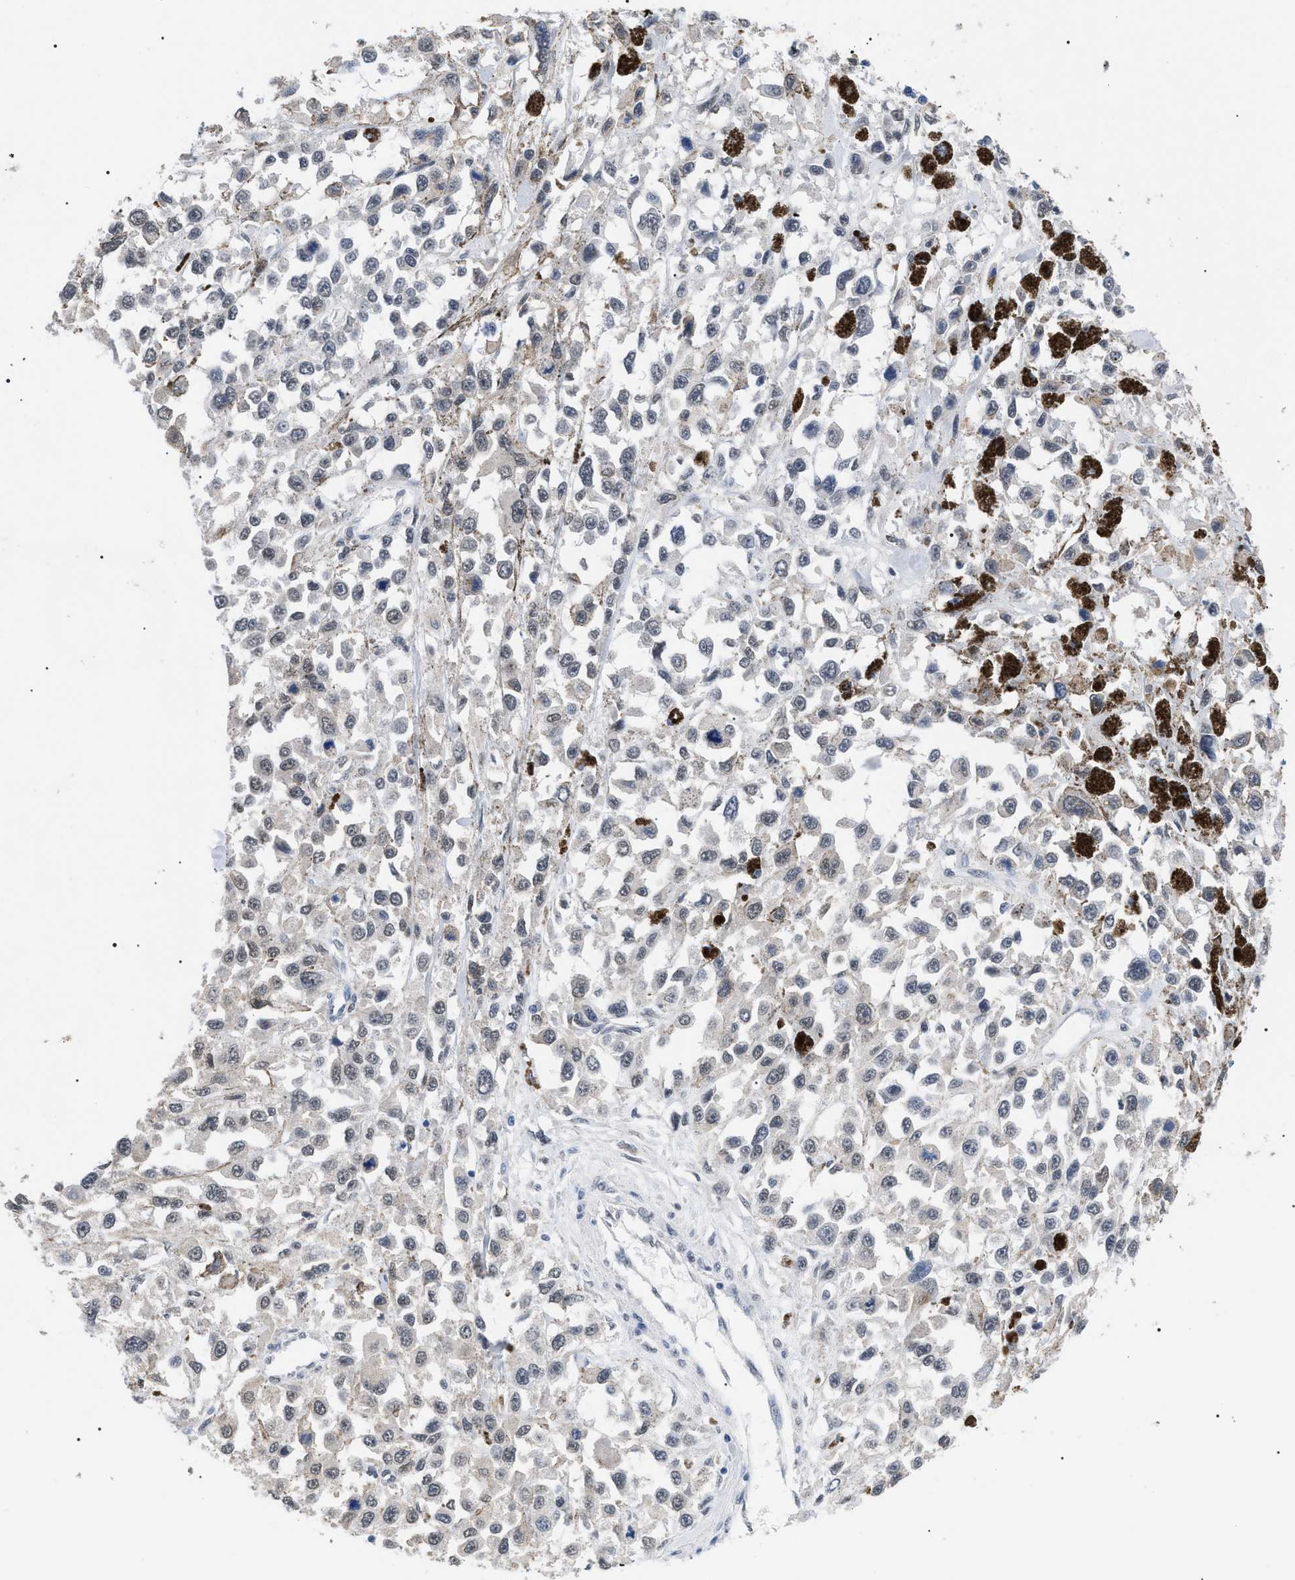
{"staining": {"intensity": "weak", "quantity": "<25%", "location": "cytoplasmic/membranous"}, "tissue": "melanoma", "cell_type": "Tumor cells", "image_type": "cancer", "snomed": [{"axis": "morphology", "description": "Malignant melanoma, Metastatic site"}, {"axis": "topography", "description": "Lymph node"}], "caption": "An image of melanoma stained for a protein exhibits no brown staining in tumor cells. Nuclei are stained in blue.", "gene": "PRRT2", "patient": {"sex": "male", "age": 59}}